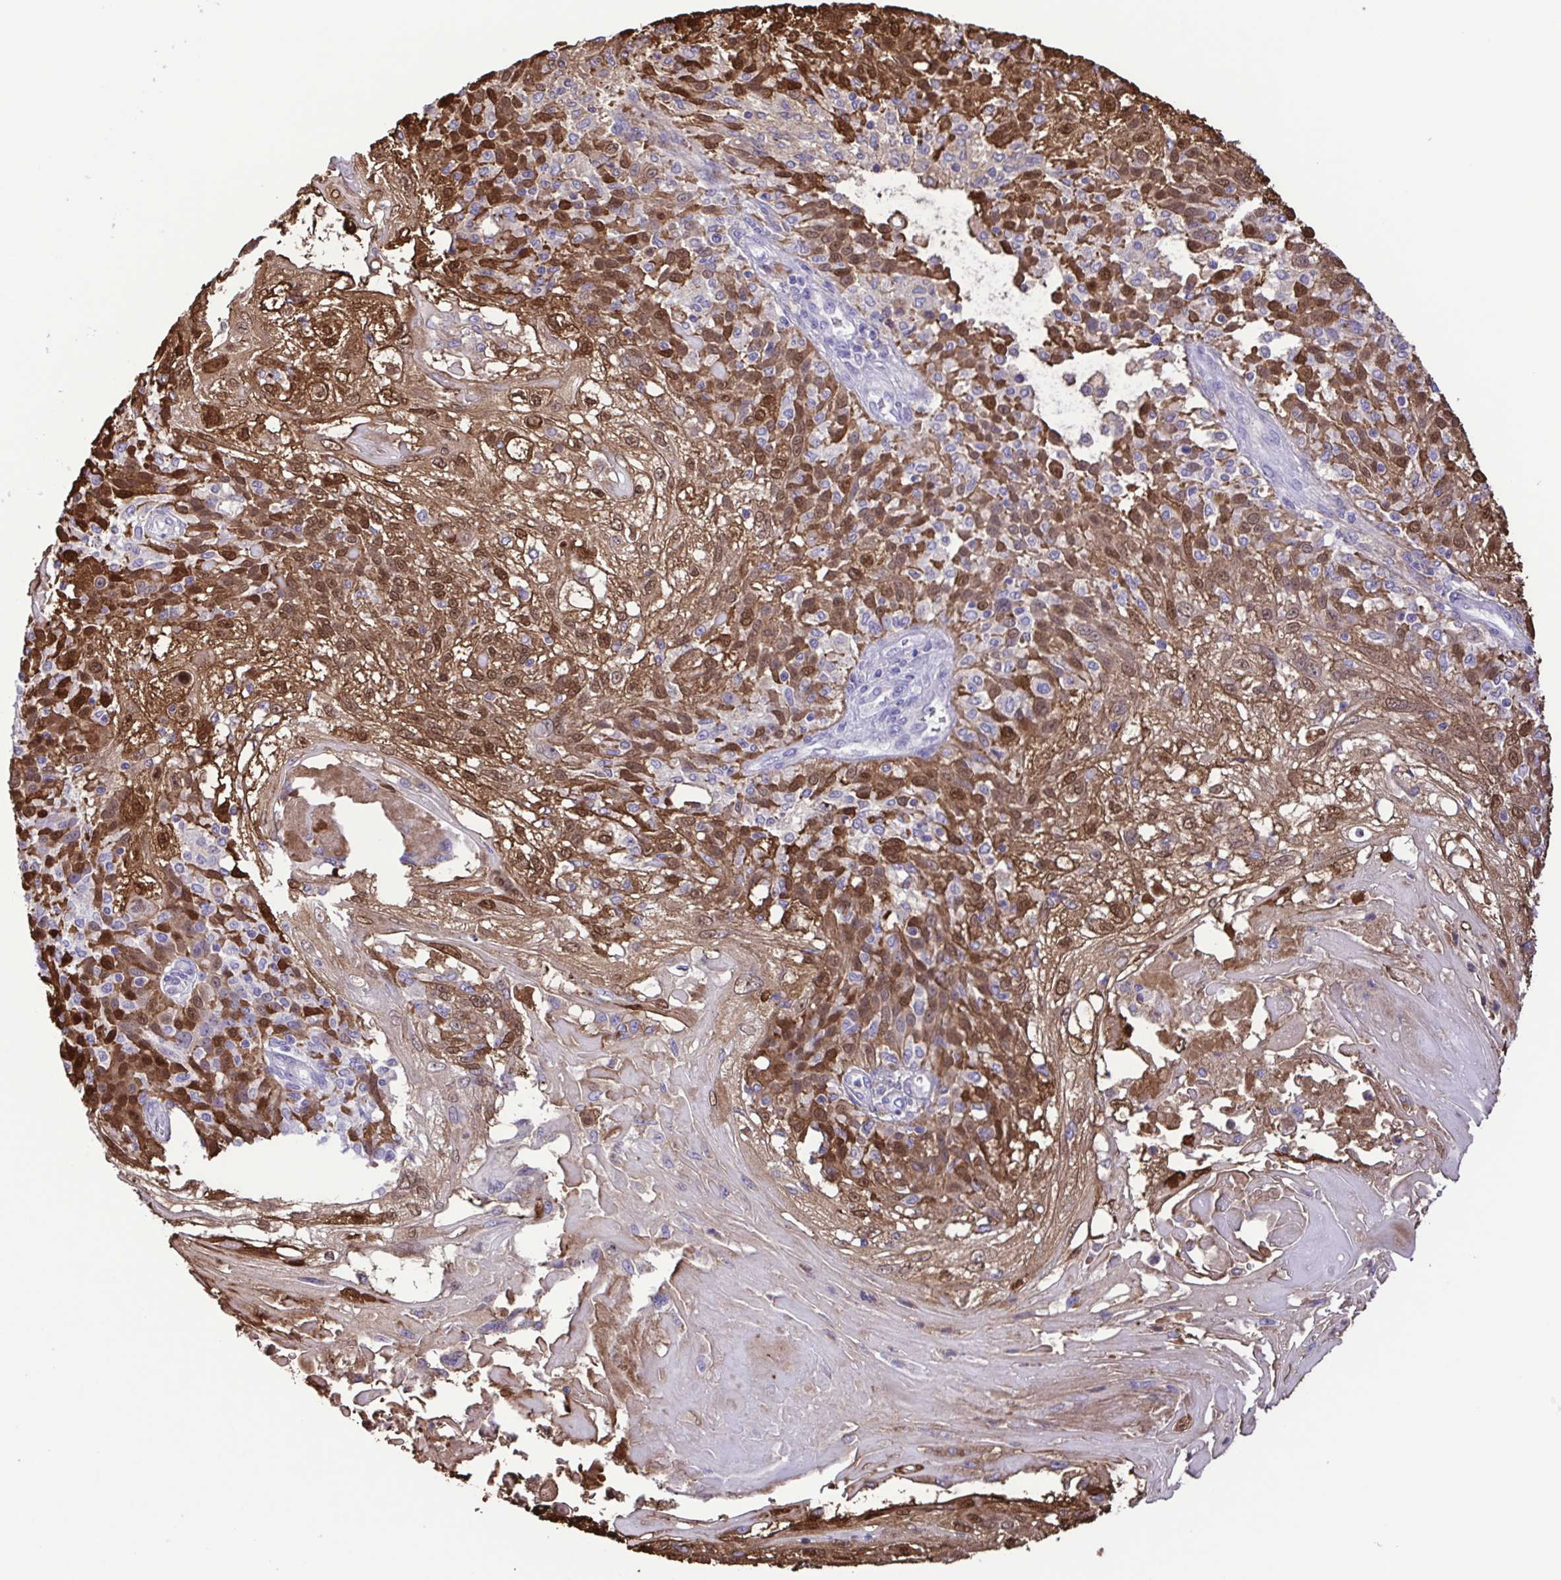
{"staining": {"intensity": "moderate", "quantity": ">75%", "location": "cytoplasmic/membranous,nuclear"}, "tissue": "skin cancer", "cell_type": "Tumor cells", "image_type": "cancer", "snomed": [{"axis": "morphology", "description": "Normal tissue, NOS"}, {"axis": "morphology", "description": "Squamous cell carcinoma, NOS"}, {"axis": "topography", "description": "Skin"}], "caption": "A photomicrograph showing moderate cytoplasmic/membranous and nuclear staining in about >75% of tumor cells in skin cancer, as visualized by brown immunohistochemical staining.", "gene": "CASP14", "patient": {"sex": "female", "age": 83}}